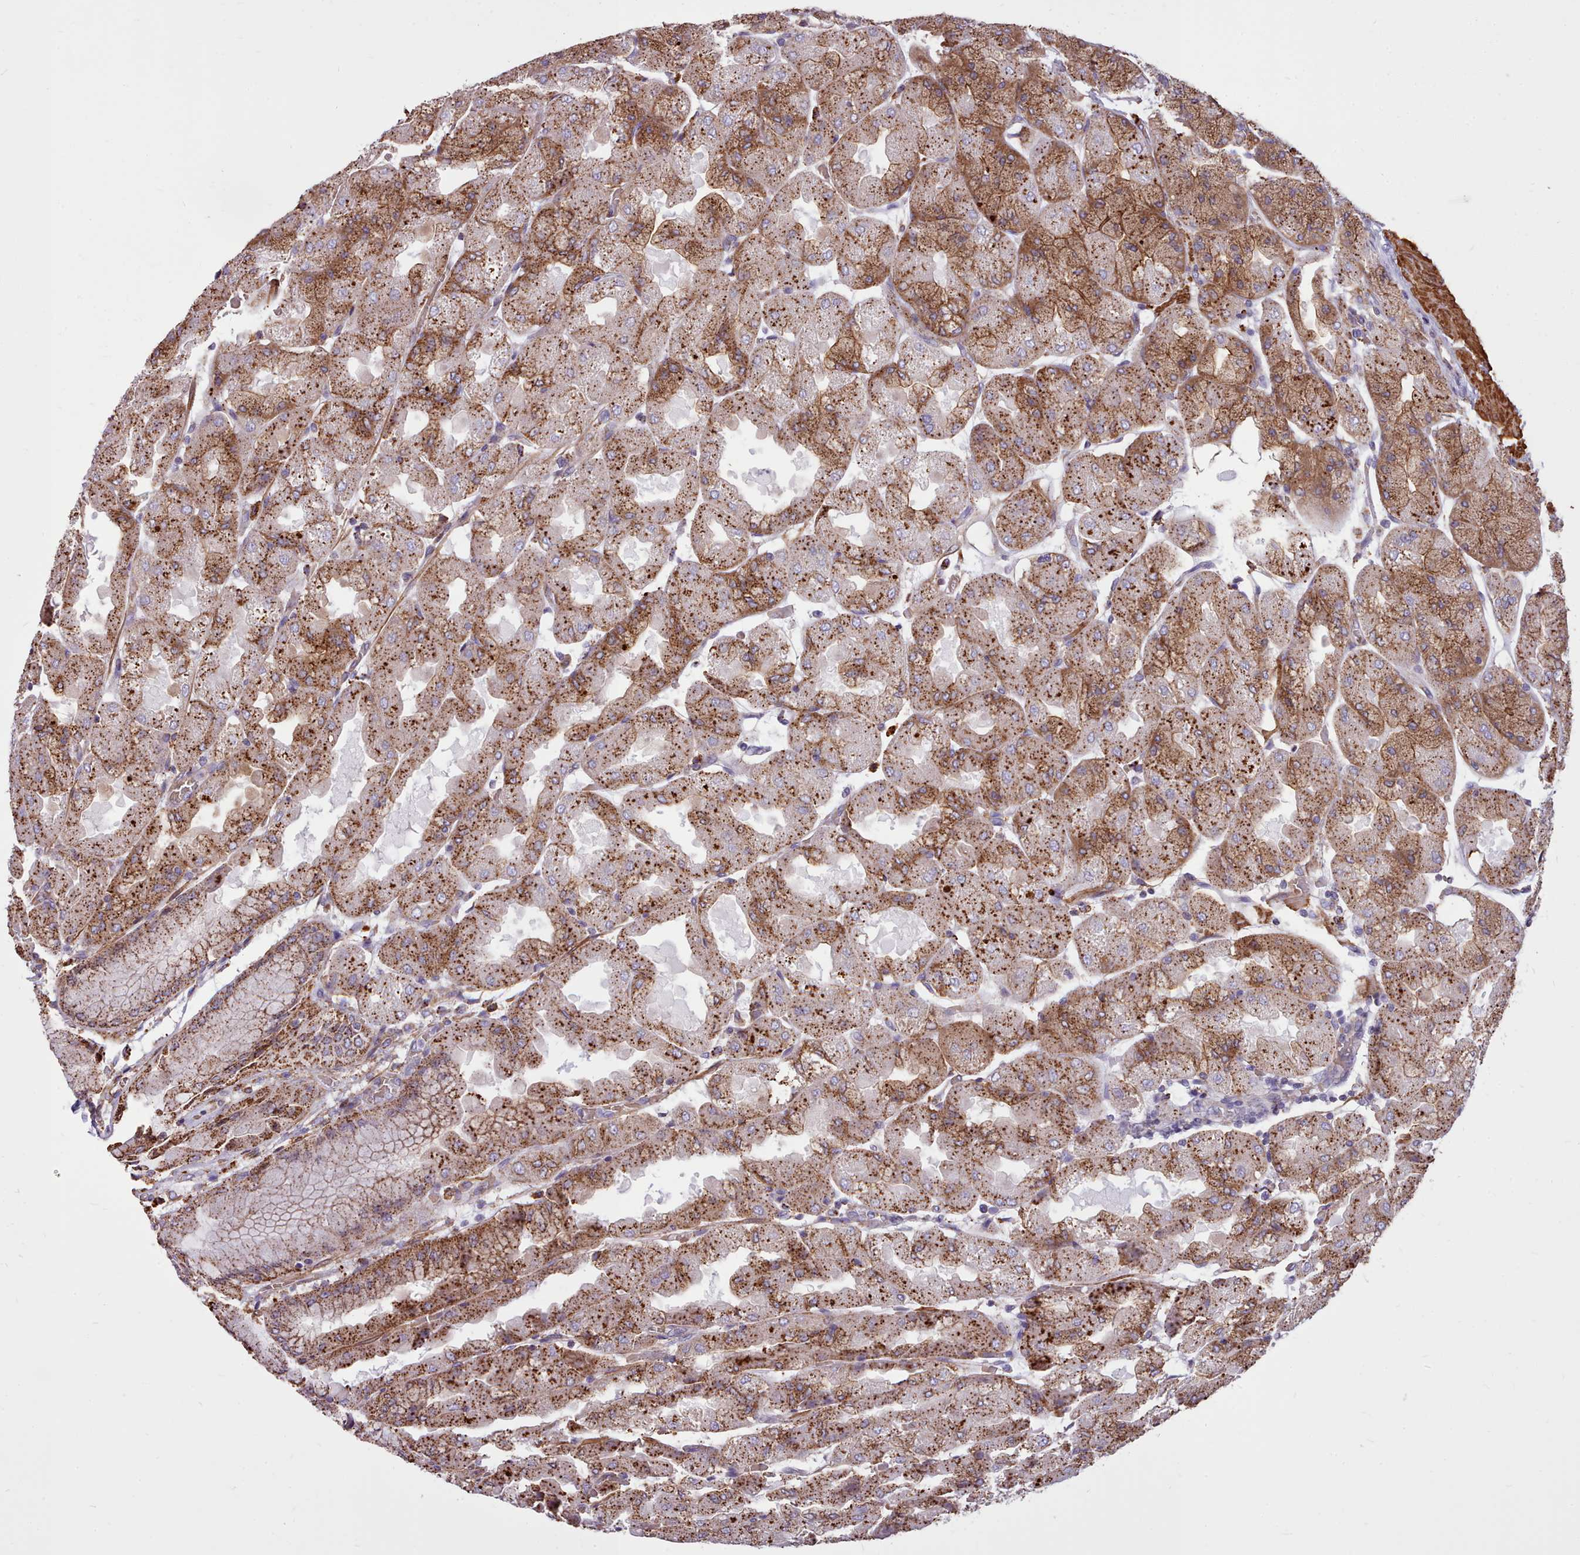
{"staining": {"intensity": "moderate", "quantity": ">75%", "location": "cytoplasmic/membranous"}, "tissue": "stomach", "cell_type": "Glandular cells", "image_type": "normal", "snomed": [{"axis": "morphology", "description": "Normal tissue, NOS"}, {"axis": "topography", "description": "Stomach"}], "caption": "Immunohistochemistry micrograph of unremarkable stomach stained for a protein (brown), which shows medium levels of moderate cytoplasmic/membranous expression in approximately >75% of glandular cells.", "gene": "PACSIN3", "patient": {"sex": "female", "age": 61}}